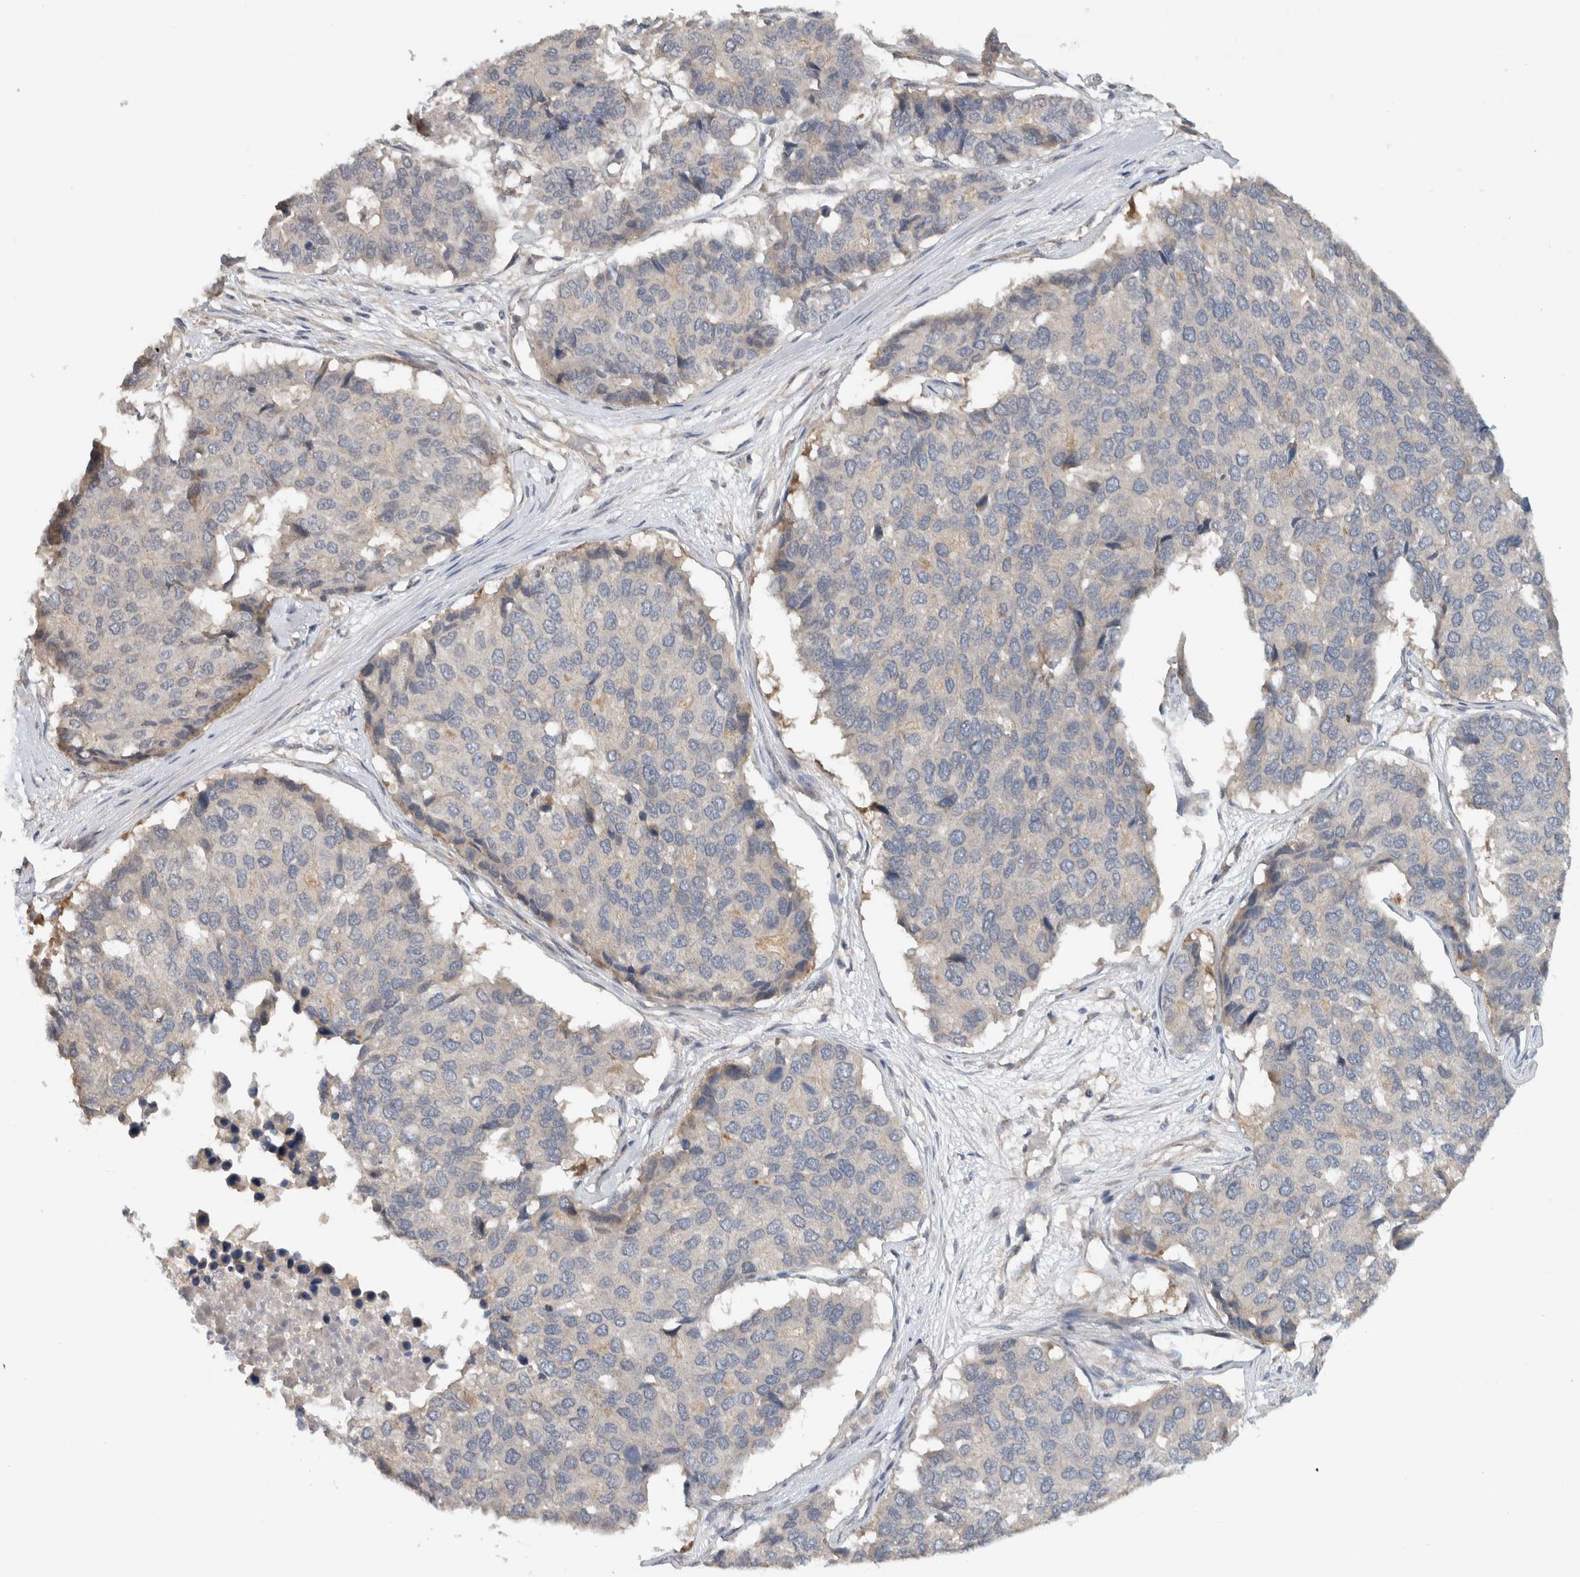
{"staining": {"intensity": "negative", "quantity": "none", "location": "none"}, "tissue": "pancreatic cancer", "cell_type": "Tumor cells", "image_type": "cancer", "snomed": [{"axis": "morphology", "description": "Adenocarcinoma, NOS"}, {"axis": "topography", "description": "Pancreas"}], "caption": "This is a micrograph of immunohistochemistry (IHC) staining of pancreatic adenocarcinoma, which shows no staining in tumor cells.", "gene": "ERCC6L2", "patient": {"sex": "male", "age": 50}}